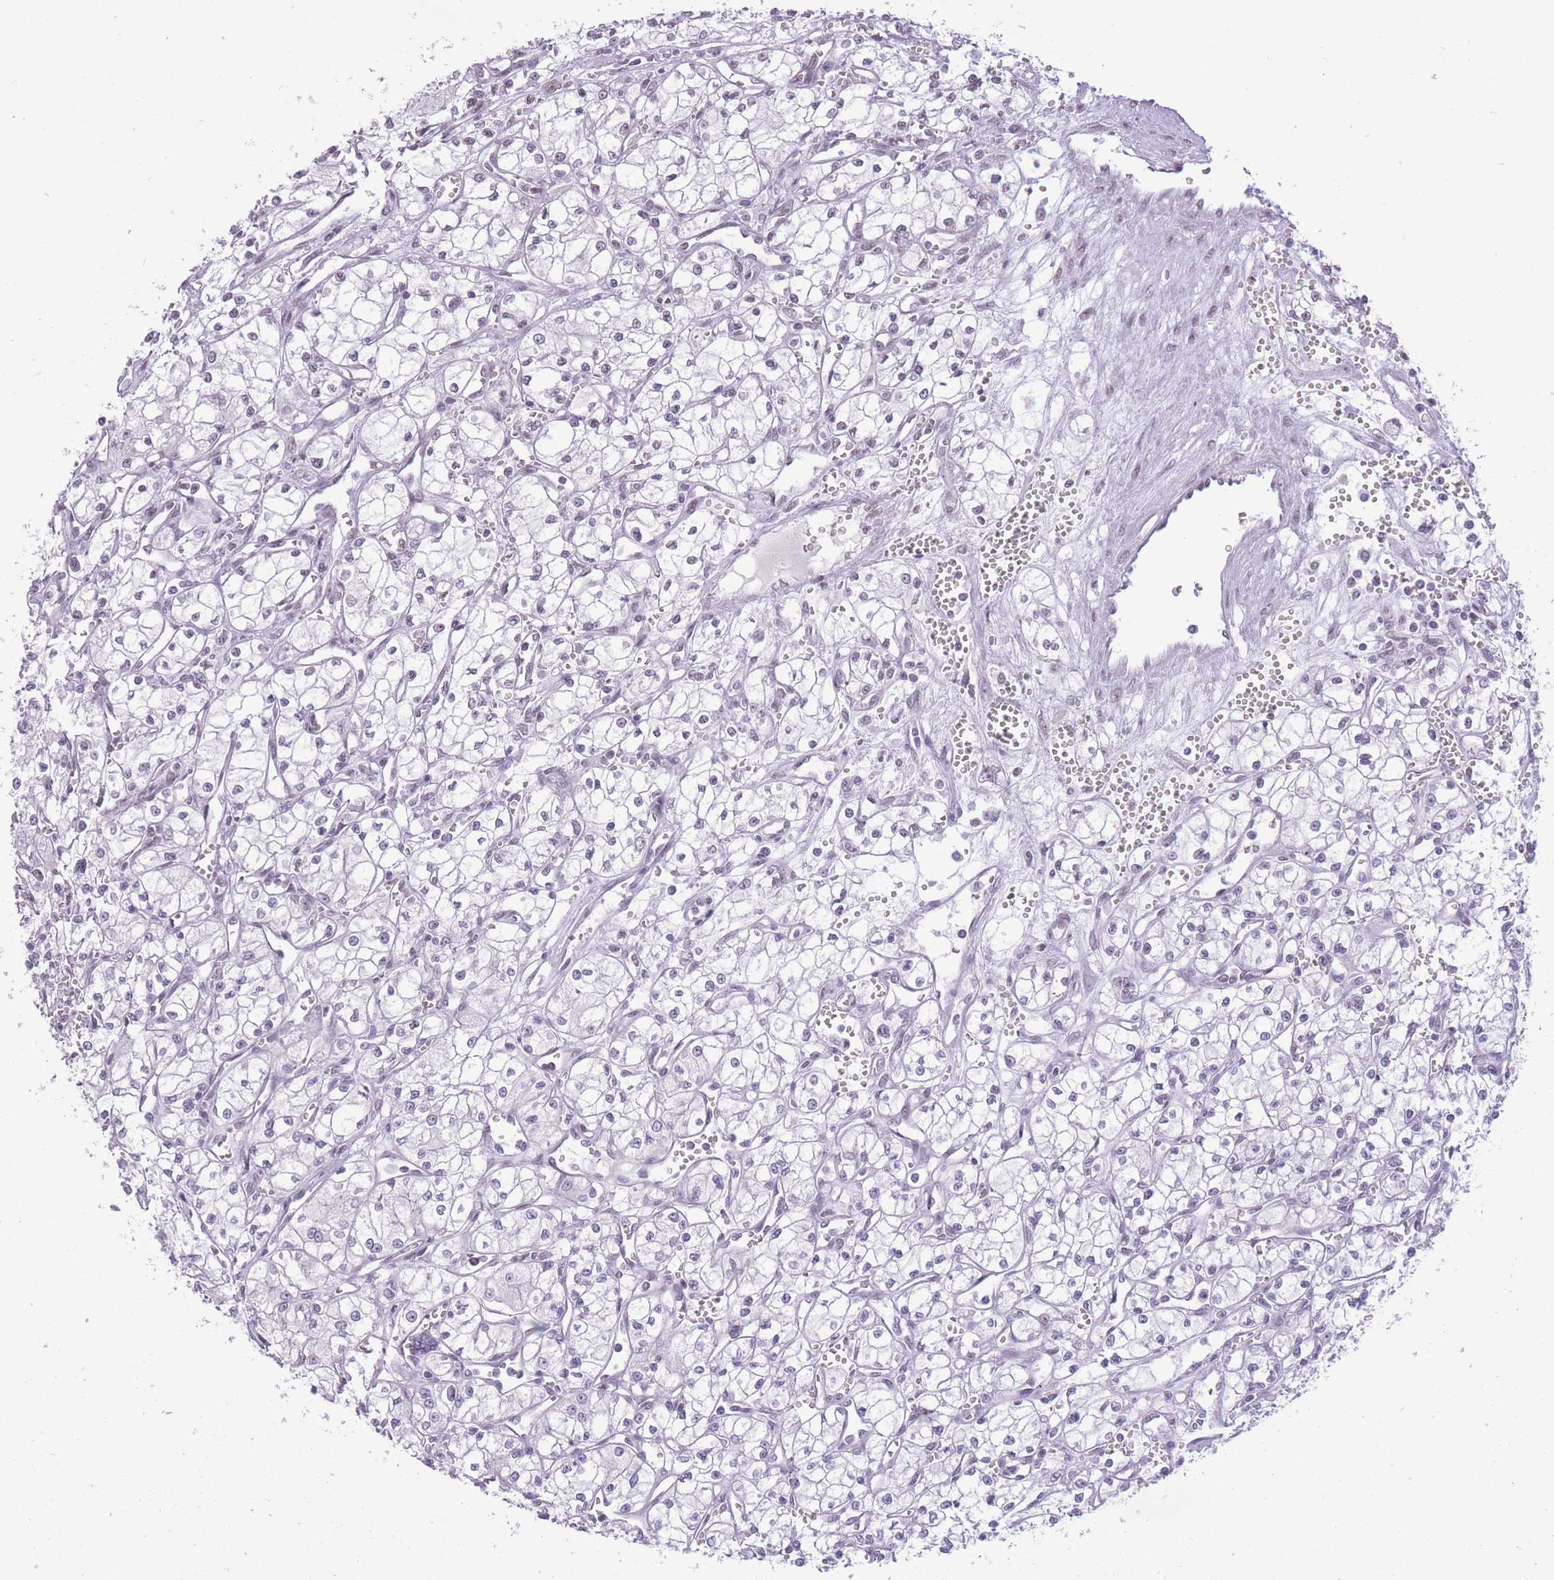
{"staining": {"intensity": "negative", "quantity": "none", "location": "none"}, "tissue": "renal cancer", "cell_type": "Tumor cells", "image_type": "cancer", "snomed": [{"axis": "morphology", "description": "Adenocarcinoma, NOS"}, {"axis": "topography", "description": "Kidney"}], "caption": "Immunohistochemistry image of neoplastic tissue: renal adenocarcinoma stained with DAB reveals no significant protein expression in tumor cells. Nuclei are stained in blue.", "gene": "ZBED5", "patient": {"sex": "male", "age": 59}}